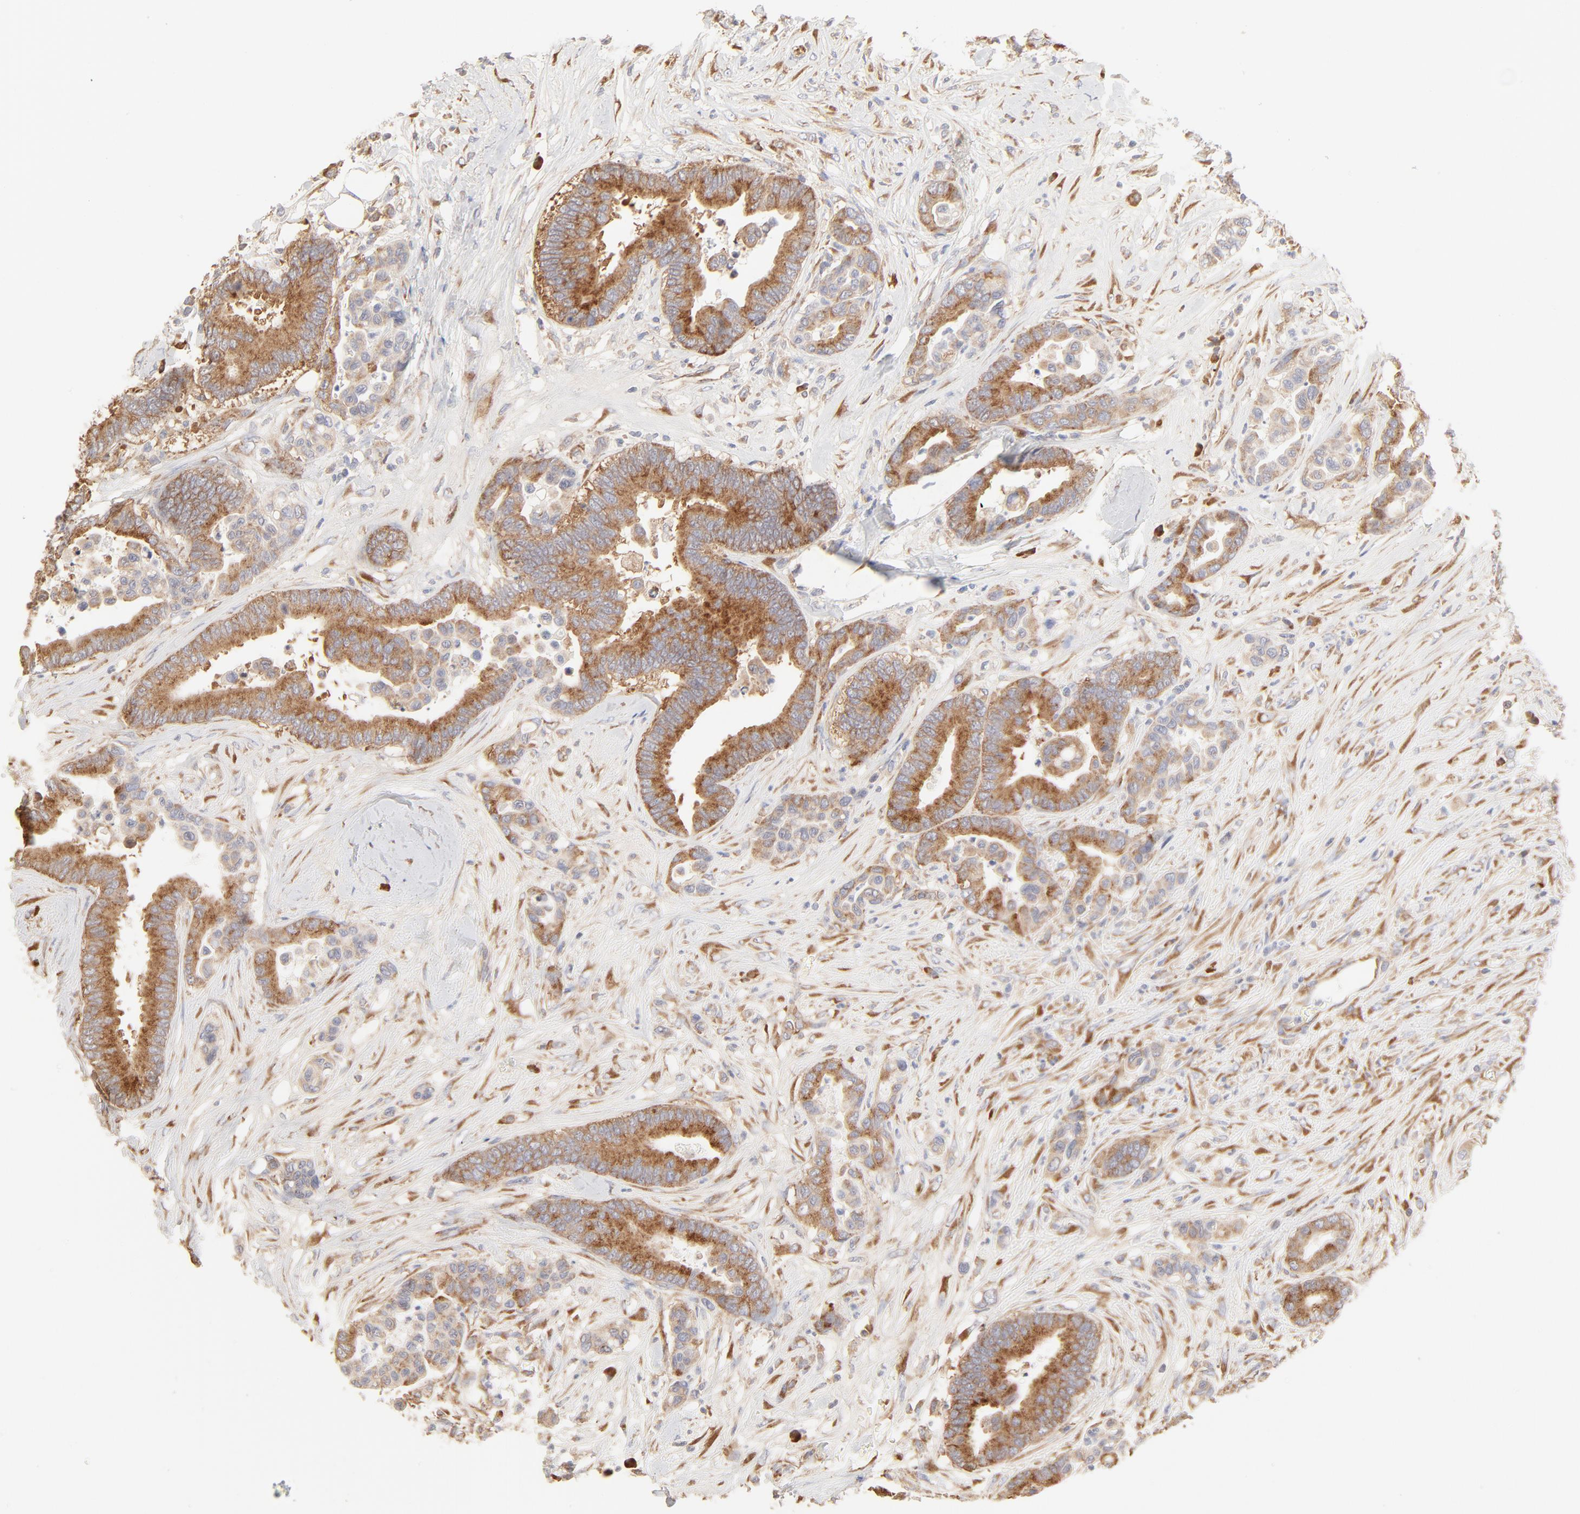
{"staining": {"intensity": "strong", "quantity": ">75%", "location": "cytoplasmic/membranous"}, "tissue": "colorectal cancer", "cell_type": "Tumor cells", "image_type": "cancer", "snomed": [{"axis": "morphology", "description": "Adenocarcinoma, NOS"}, {"axis": "topography", "description": "Colon"}], "caption": "The image exhibits immunohistochemical staining of colorectal cancer (adenocarcinoma). There is strong cytoplasmic/membranous expression is identified in approximately >75% of tumor cells. The staining was performed using DAB (3,3'-diaminobenzidine) to visualize the protein expression in brown, while the nuclei were stained in blue with hematoxylin (Magnification: 20x).", "gene": "RPS21", "patient": {"sex": "male", "age": 82}}